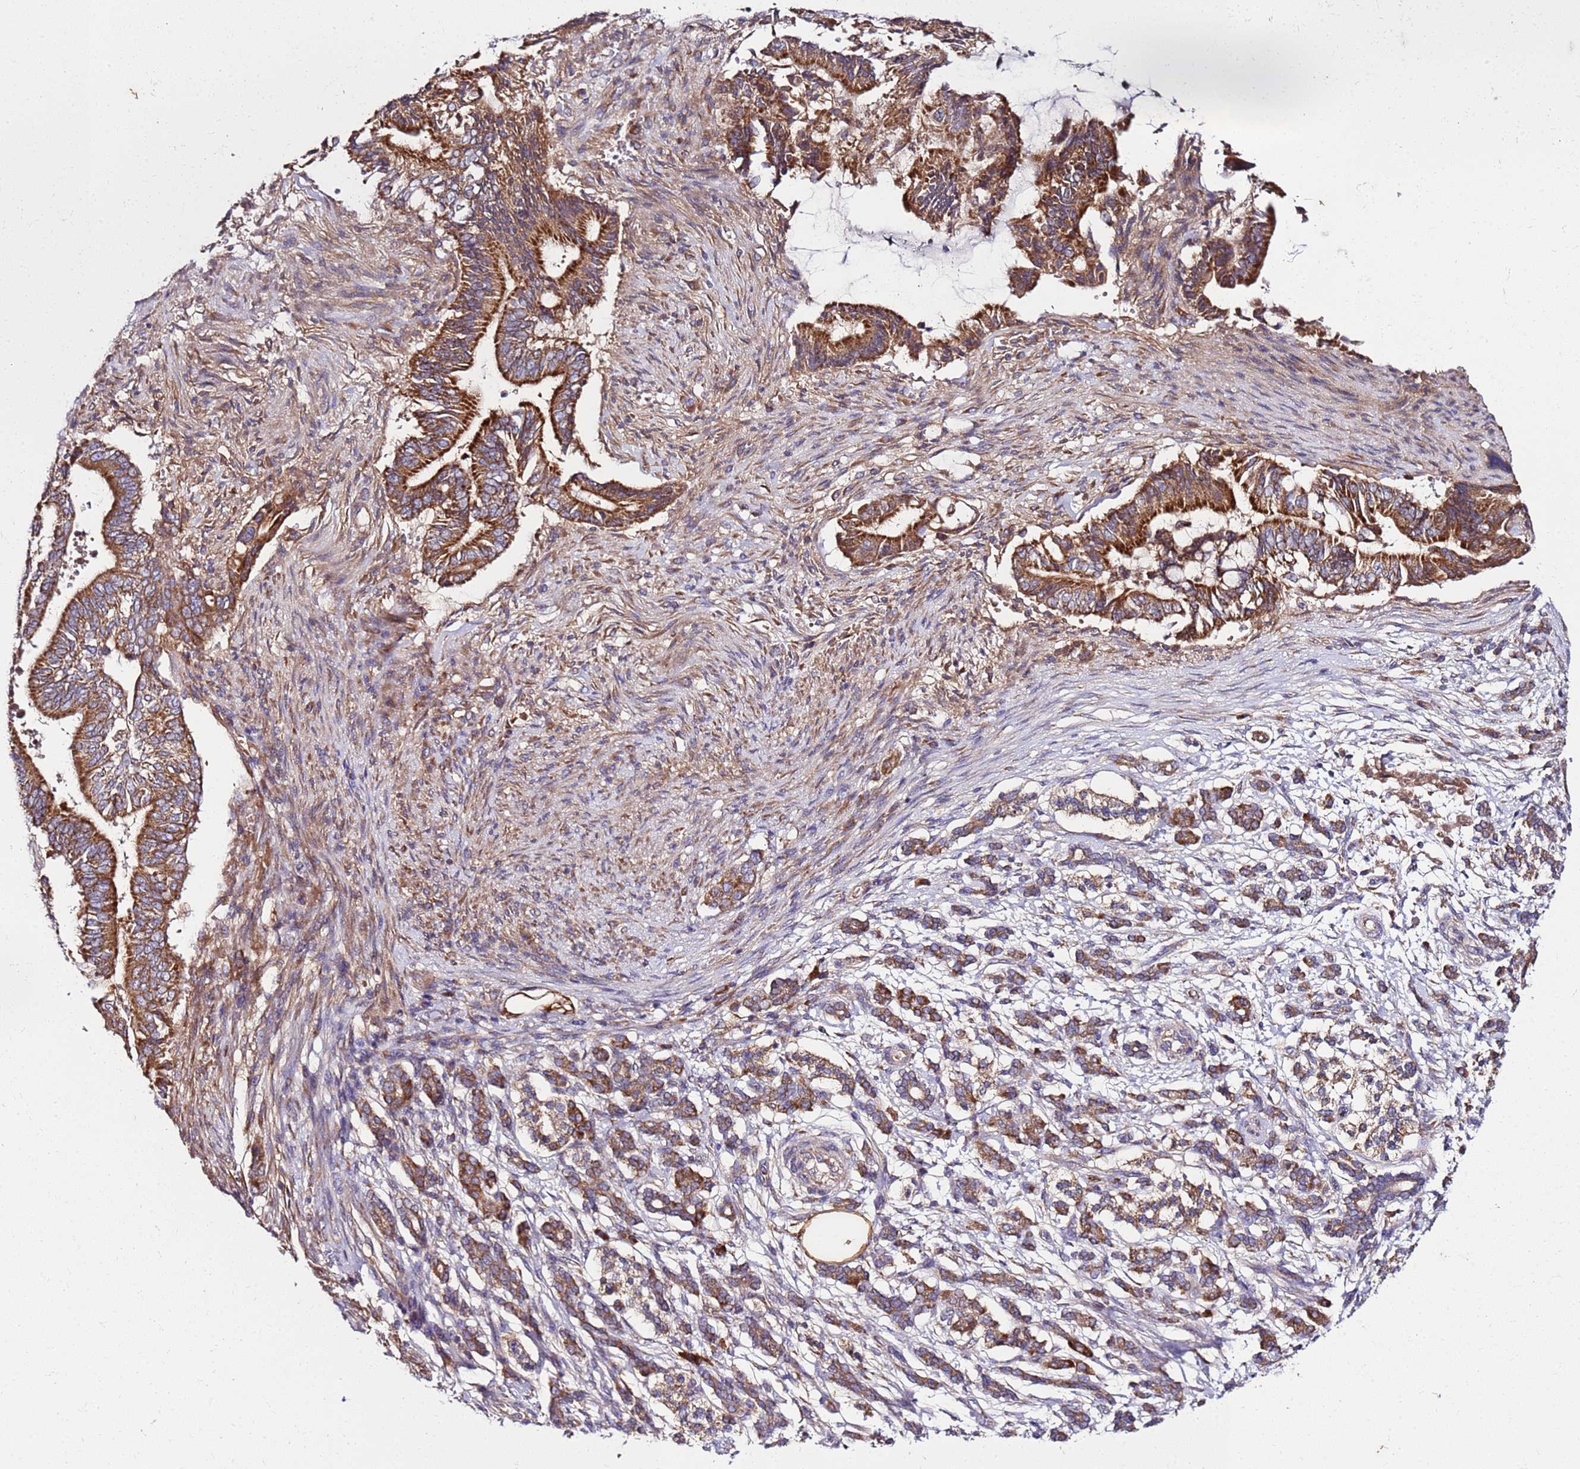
{"staining": {"intensity": "strong", "quantity": ">75%", "location": "cytoplasmic/membranous"}, "tissue": "pancreatic cancer", "cell_type": "Tumor cells", "image_type": "cancer", "snomed": [{"axis": "morphology", "description": "Adenocarcinoma, NOS"}, {"axis": "topography", "description": "Pancreas"}], "caption": "Strong cytoplasmic/membranous positivity for a protein is identified in about >75% of tumor cells of pancreatic cancer using IHC.", "gene": "C19orf12", "patient": {"sex": "male", "age": 68}}